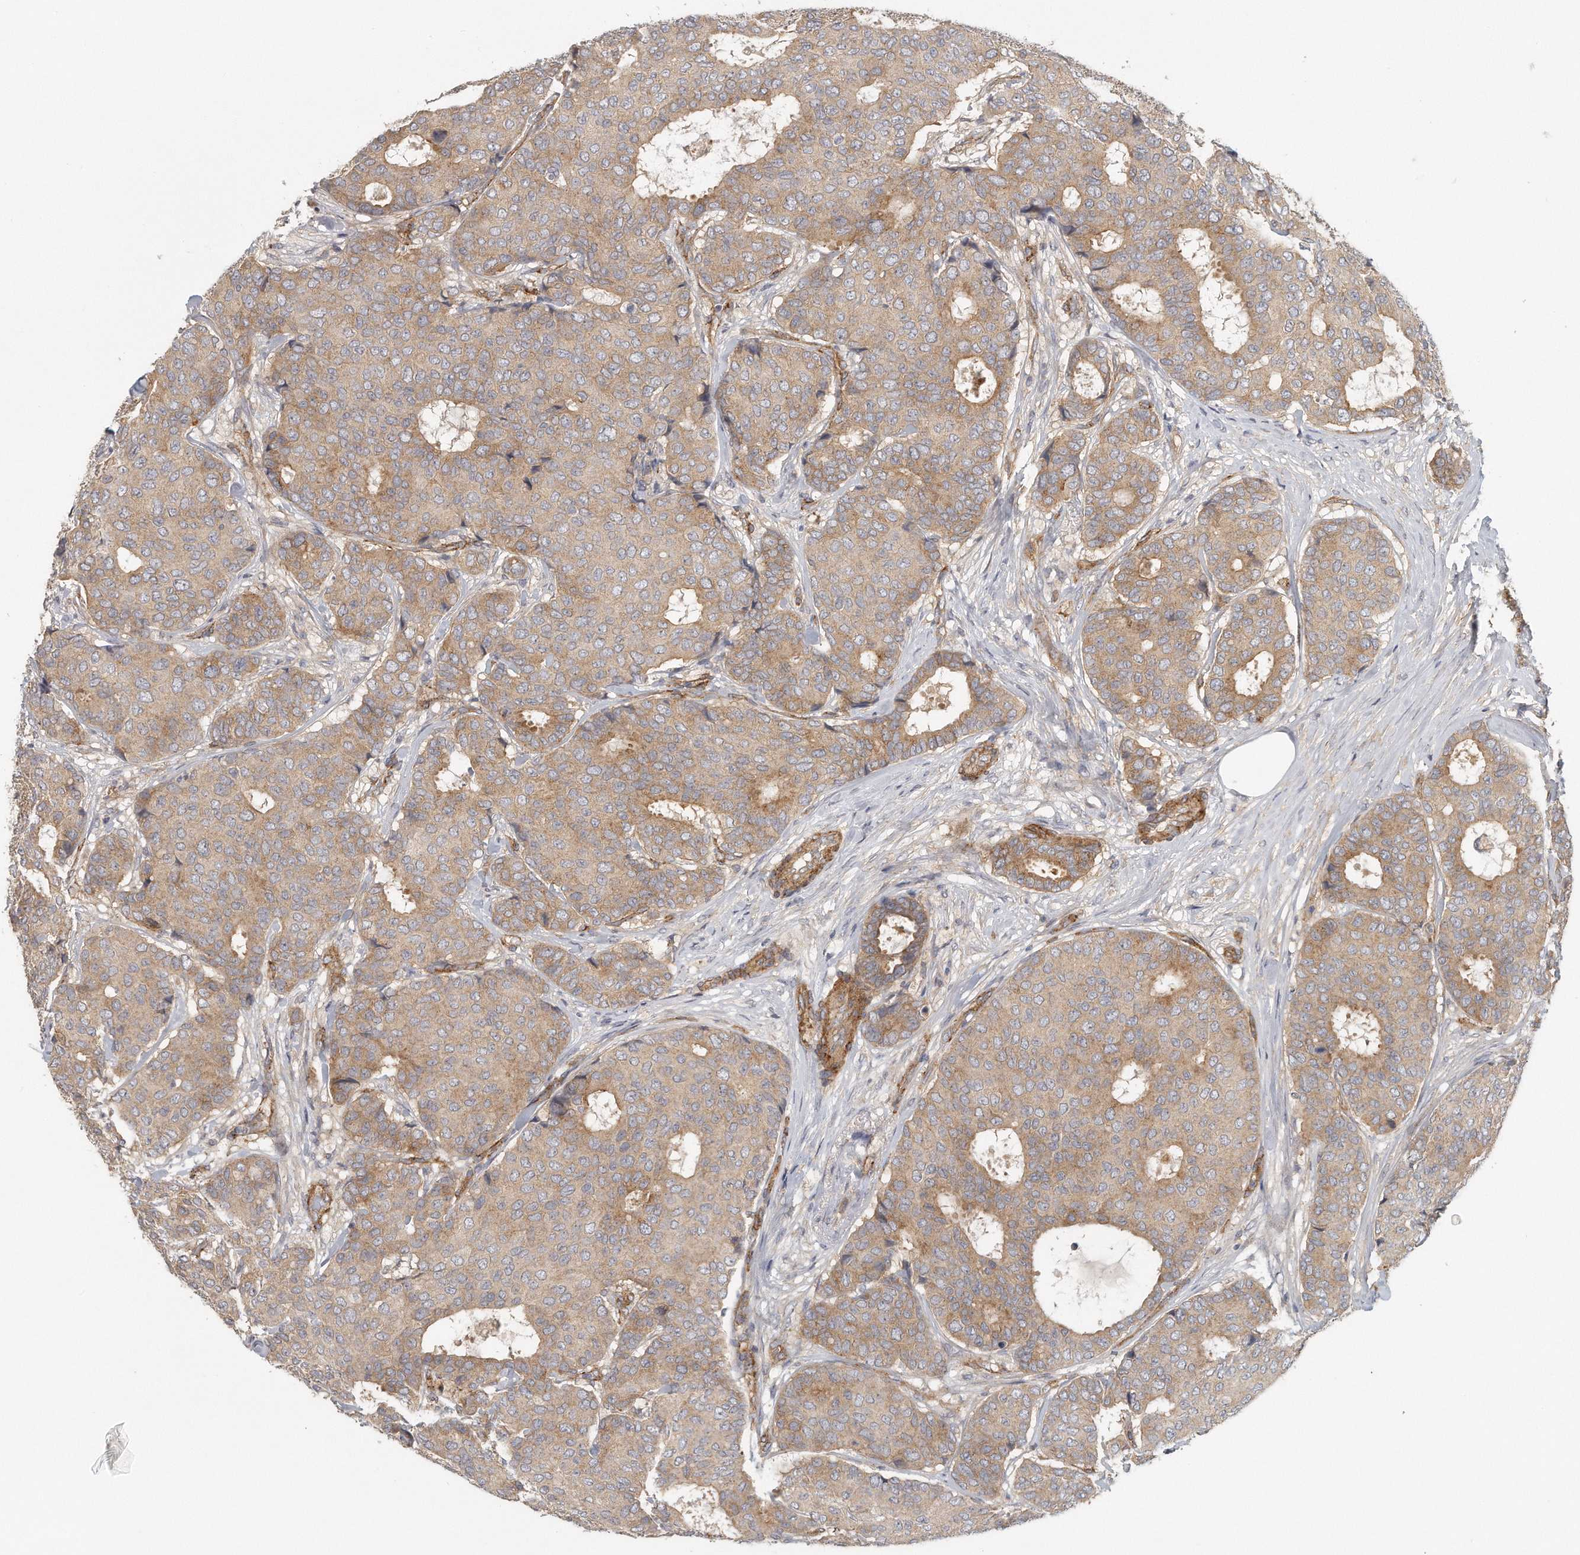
{"staining": {"intensity": "weak", "quantity": ">75%", "location": "cytoplasmic/membranous"}, "tissue": "breast cancer", "cell_type": "Tumor cells", "image_type": "cancer", "snomed": [{"axis": "morphology", "description": "Duct carcinoma"}, {"axis": "topography", "description": "Breast"}], "caption": "DAB immunohistochemical staining of invasive ductal carcinoma (breast) reveals weak cytoplasmic/membranous protein expression in about >75% of tumor cells.", "gene": "MTERF4", "patient": {"sex": "female", "age": 75}}